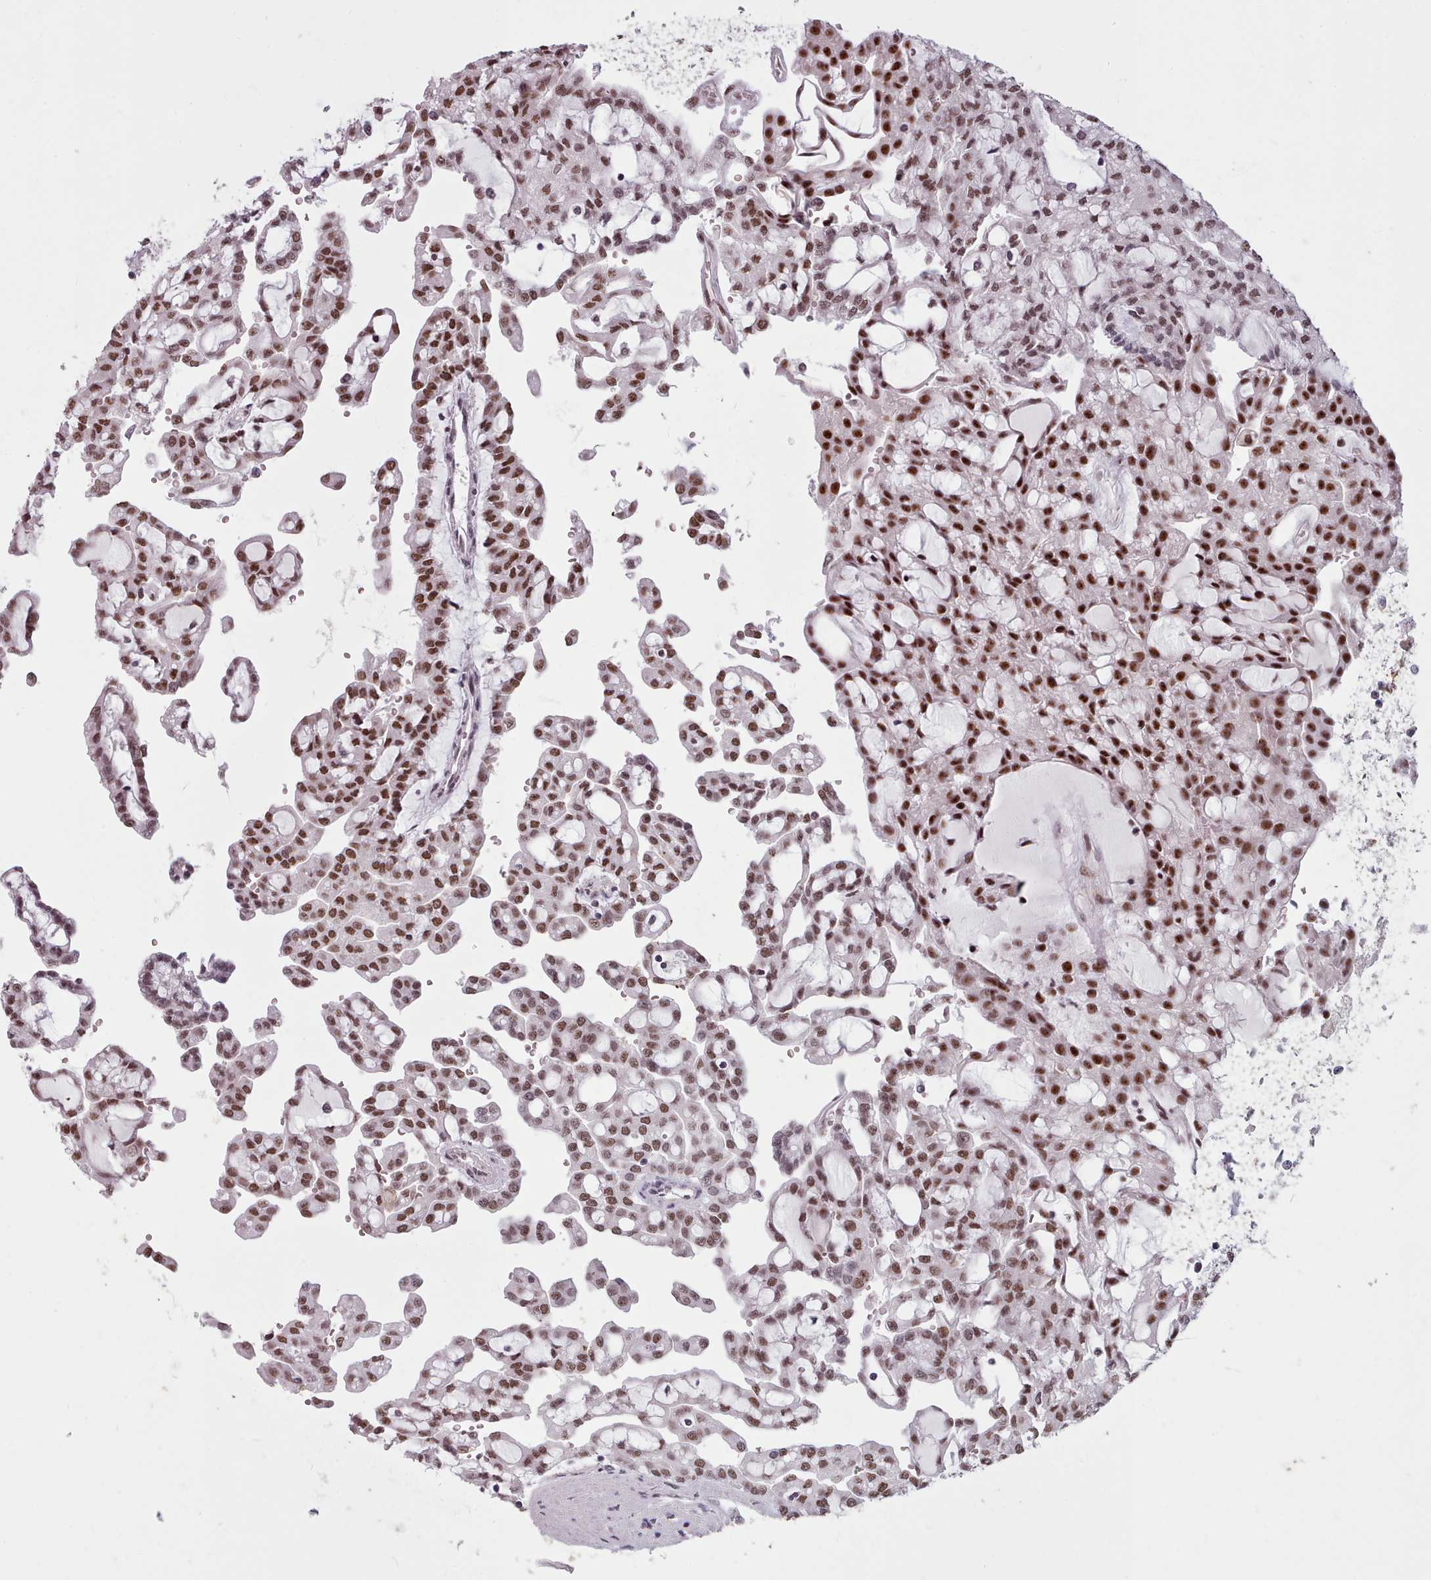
{"staining": {"intensity": "strong", "quantity": ">75%", "location": "nuclear"}, "tissue": "renal cancer", "cell_type": "Tumor cells", "image_type": "cancer", "snomed": [{"axis": "morphology", "description": "Adenocarcinoma, NOS"}, {"axis": "topography", "description": "Kidney"}], "caption": "Strong nuclear protein expression is identified in about >75% of tumor cells in renal adenocarcinoma.", "gene": "SRRM1", "patient": {"sex": "male", "age": 63}}